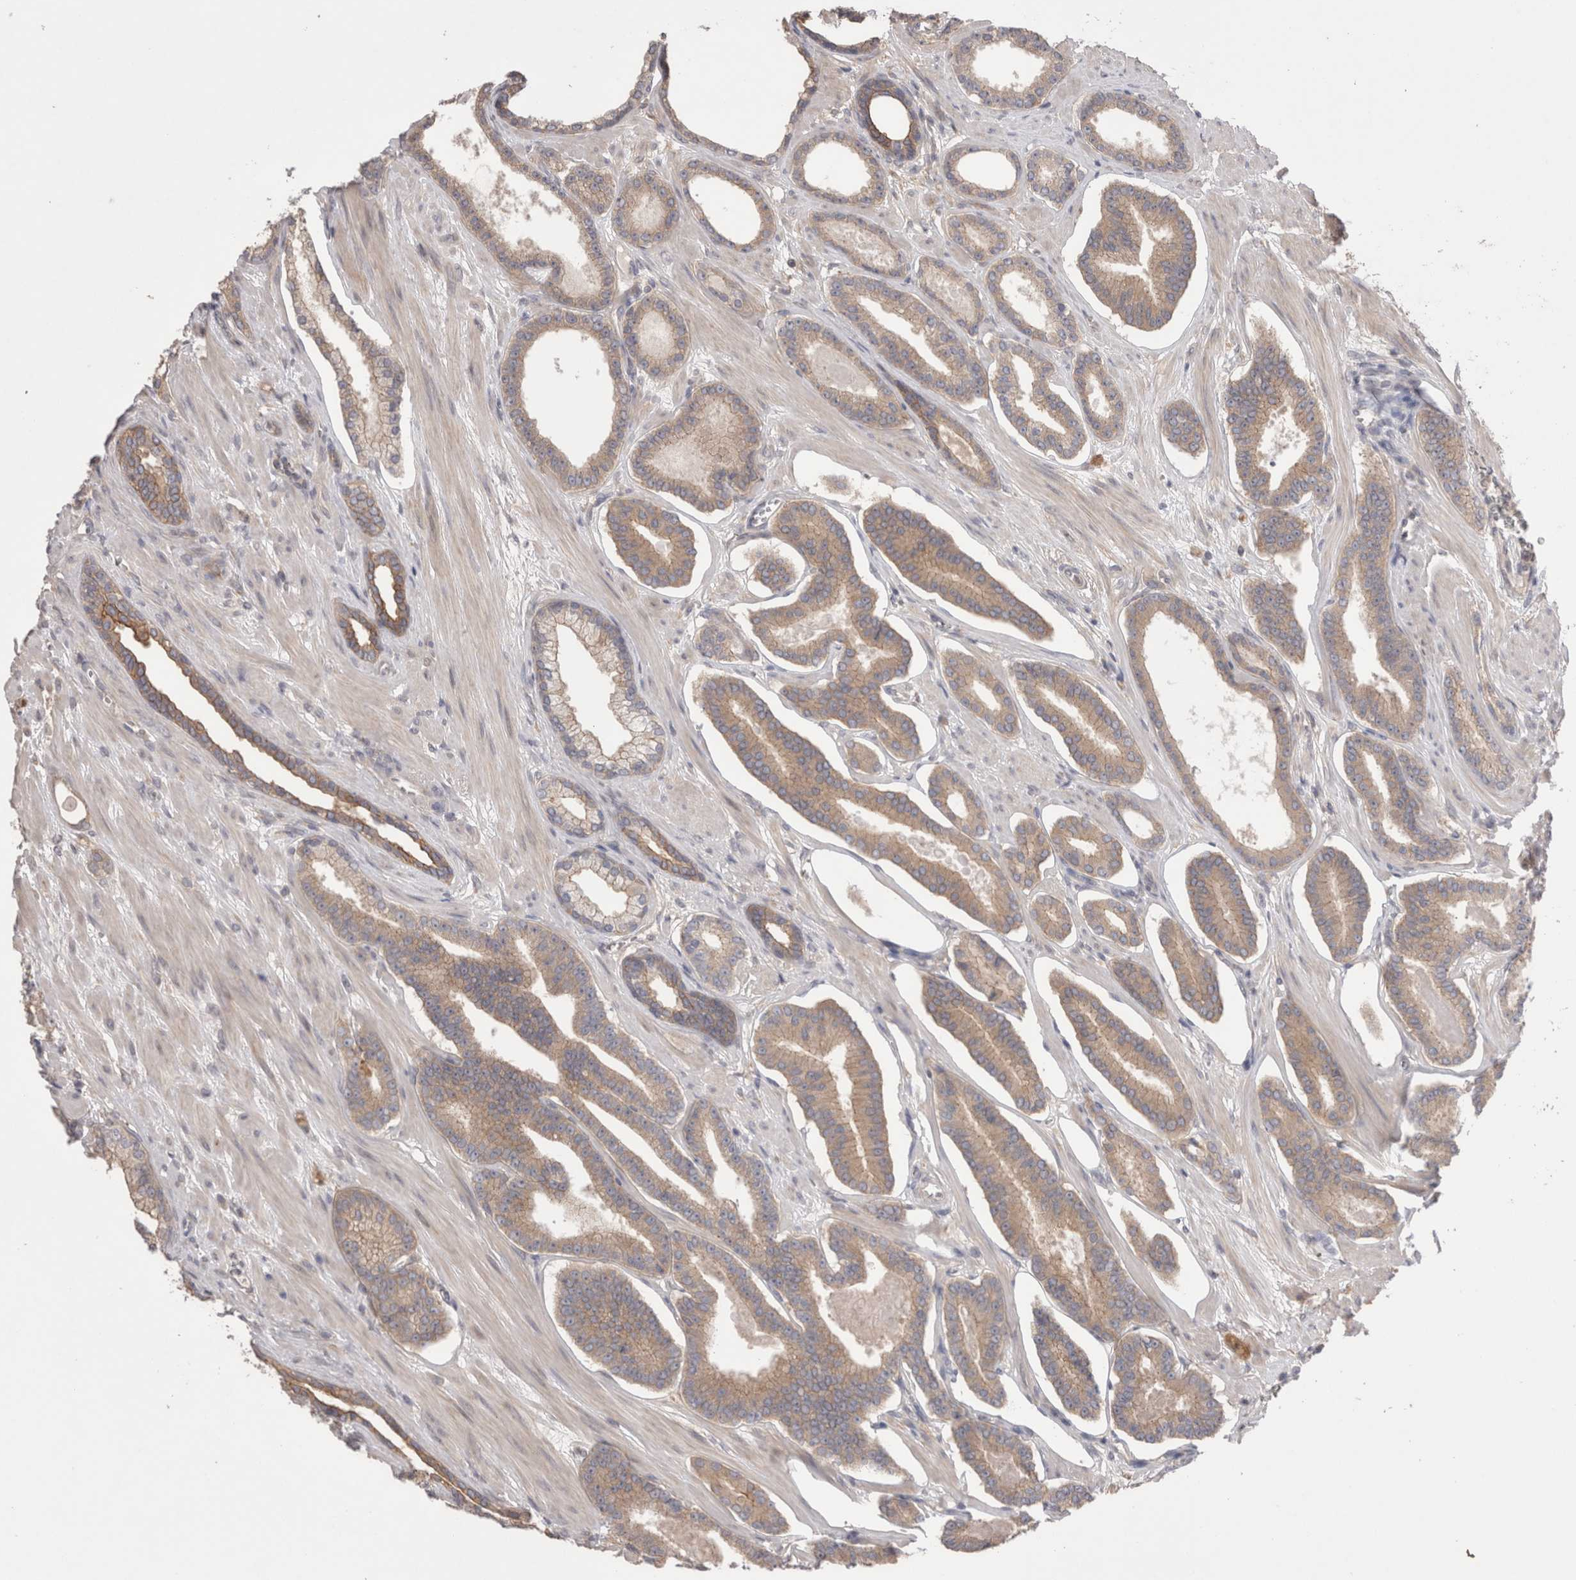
{"staining": {"intensity": "moderate", "quantity": ">75%", "location": "cytoplasmic/membranous"}, "tissue": "prostate cancer", "cell_type": "Tumor cells", "image_type": "cancer", "snomed": [{"axis": "morphology", "description": "Adenocarcinoma, Low grade"}, {"axis": "topography", "description": "Prostate"}], "caption": "Immunohistochemistry micrograph of human low-grade adenocarcinoma (prostate) stained for a protein (brown), which shows medium levels of moderate cytoplasmic/membranous staining in about >75% of tumor cells.", "gene": "OTOR", "patient": {"sex": "male", "age": 70}}